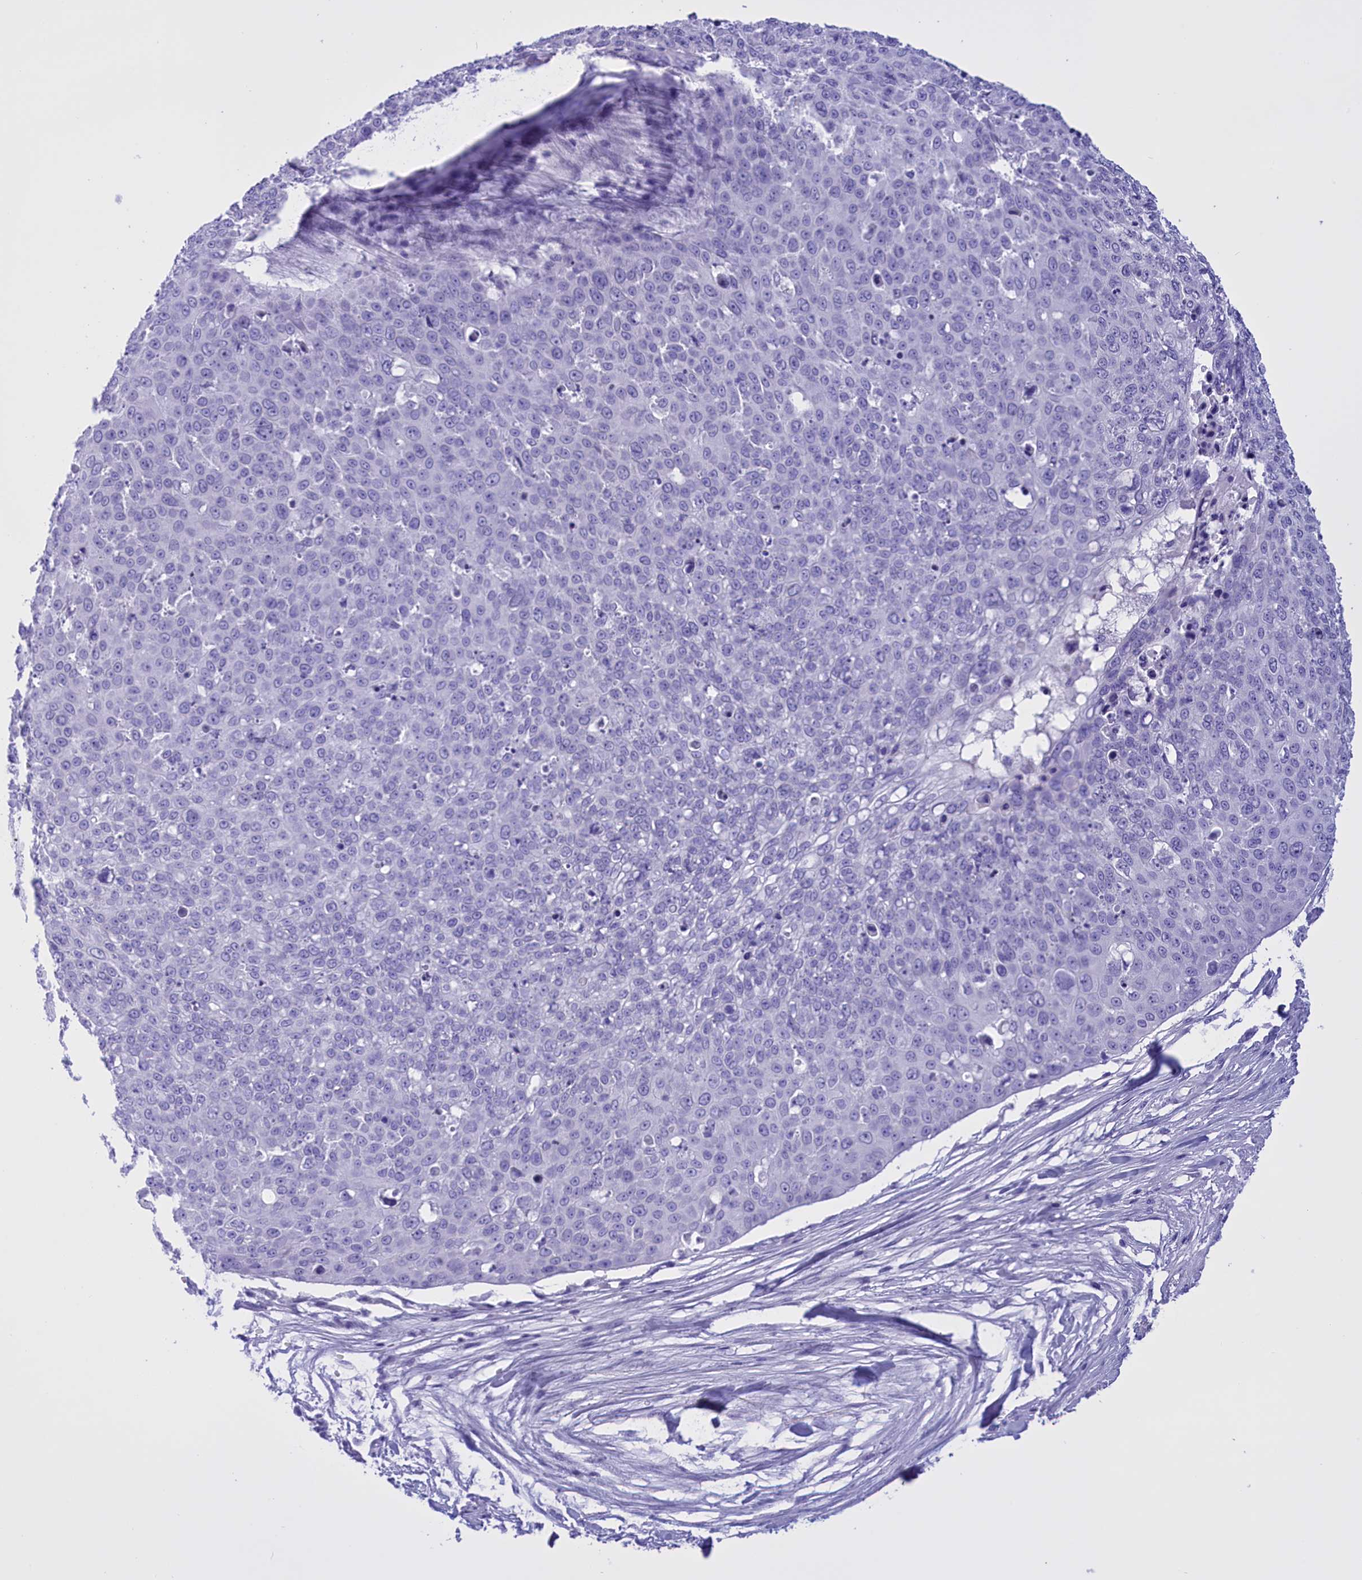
{"staining": {"intensity": "negative", "quantity": "none", "location": "none"}, "tissue": "skin cancer", "cell_type": "Tumor cells", "image_type": "cancer", "snomed": [{"axis": "morphology", "description": "Squamous cell carcinoma, NOS"}, {"axis": "topography", "description": "Skin"}], "caption": "This is a image of immunohistochemistry (IHC) staining of skin squamous cell carcinoma, which shows no positivity in tumor cells.", "gene": "BRI3", "patient": {"sex": "male", "age": 71}}